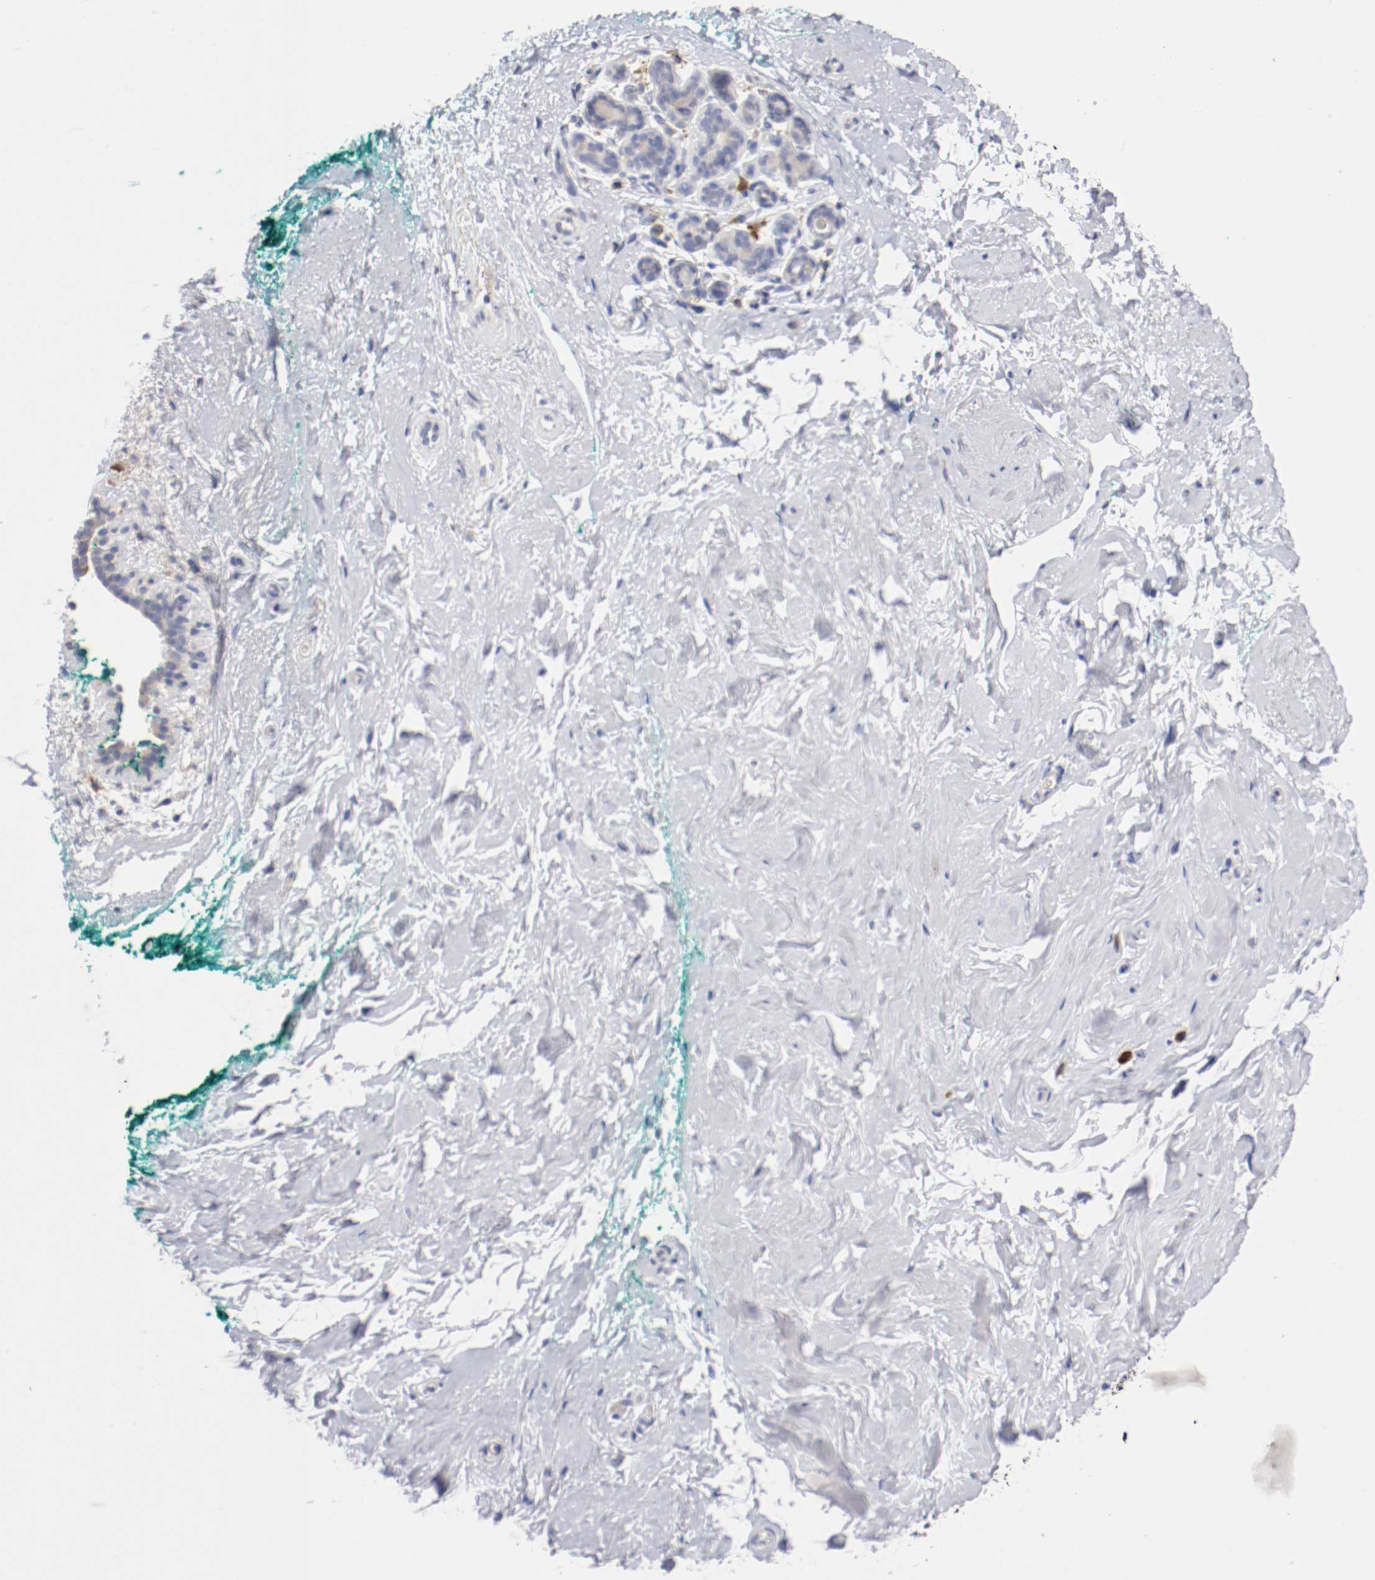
{"staining": {"intensity": "negative", "quantity": "none", "location": "none"}, "tissue": "breast", "cell_type": "Adipocytes", "image_type": "normal", "snomed": [{"axis": "morphology", "description": "Normal tissue, NOS"}, {"axis": "topography", "description": "Breast"}], "caption": "Immunohistochemistry of normal human breast demonstrates no staining in adipocytes.", "gene": "TRAF2", "patient": {"sex": "female", "age": 52}}